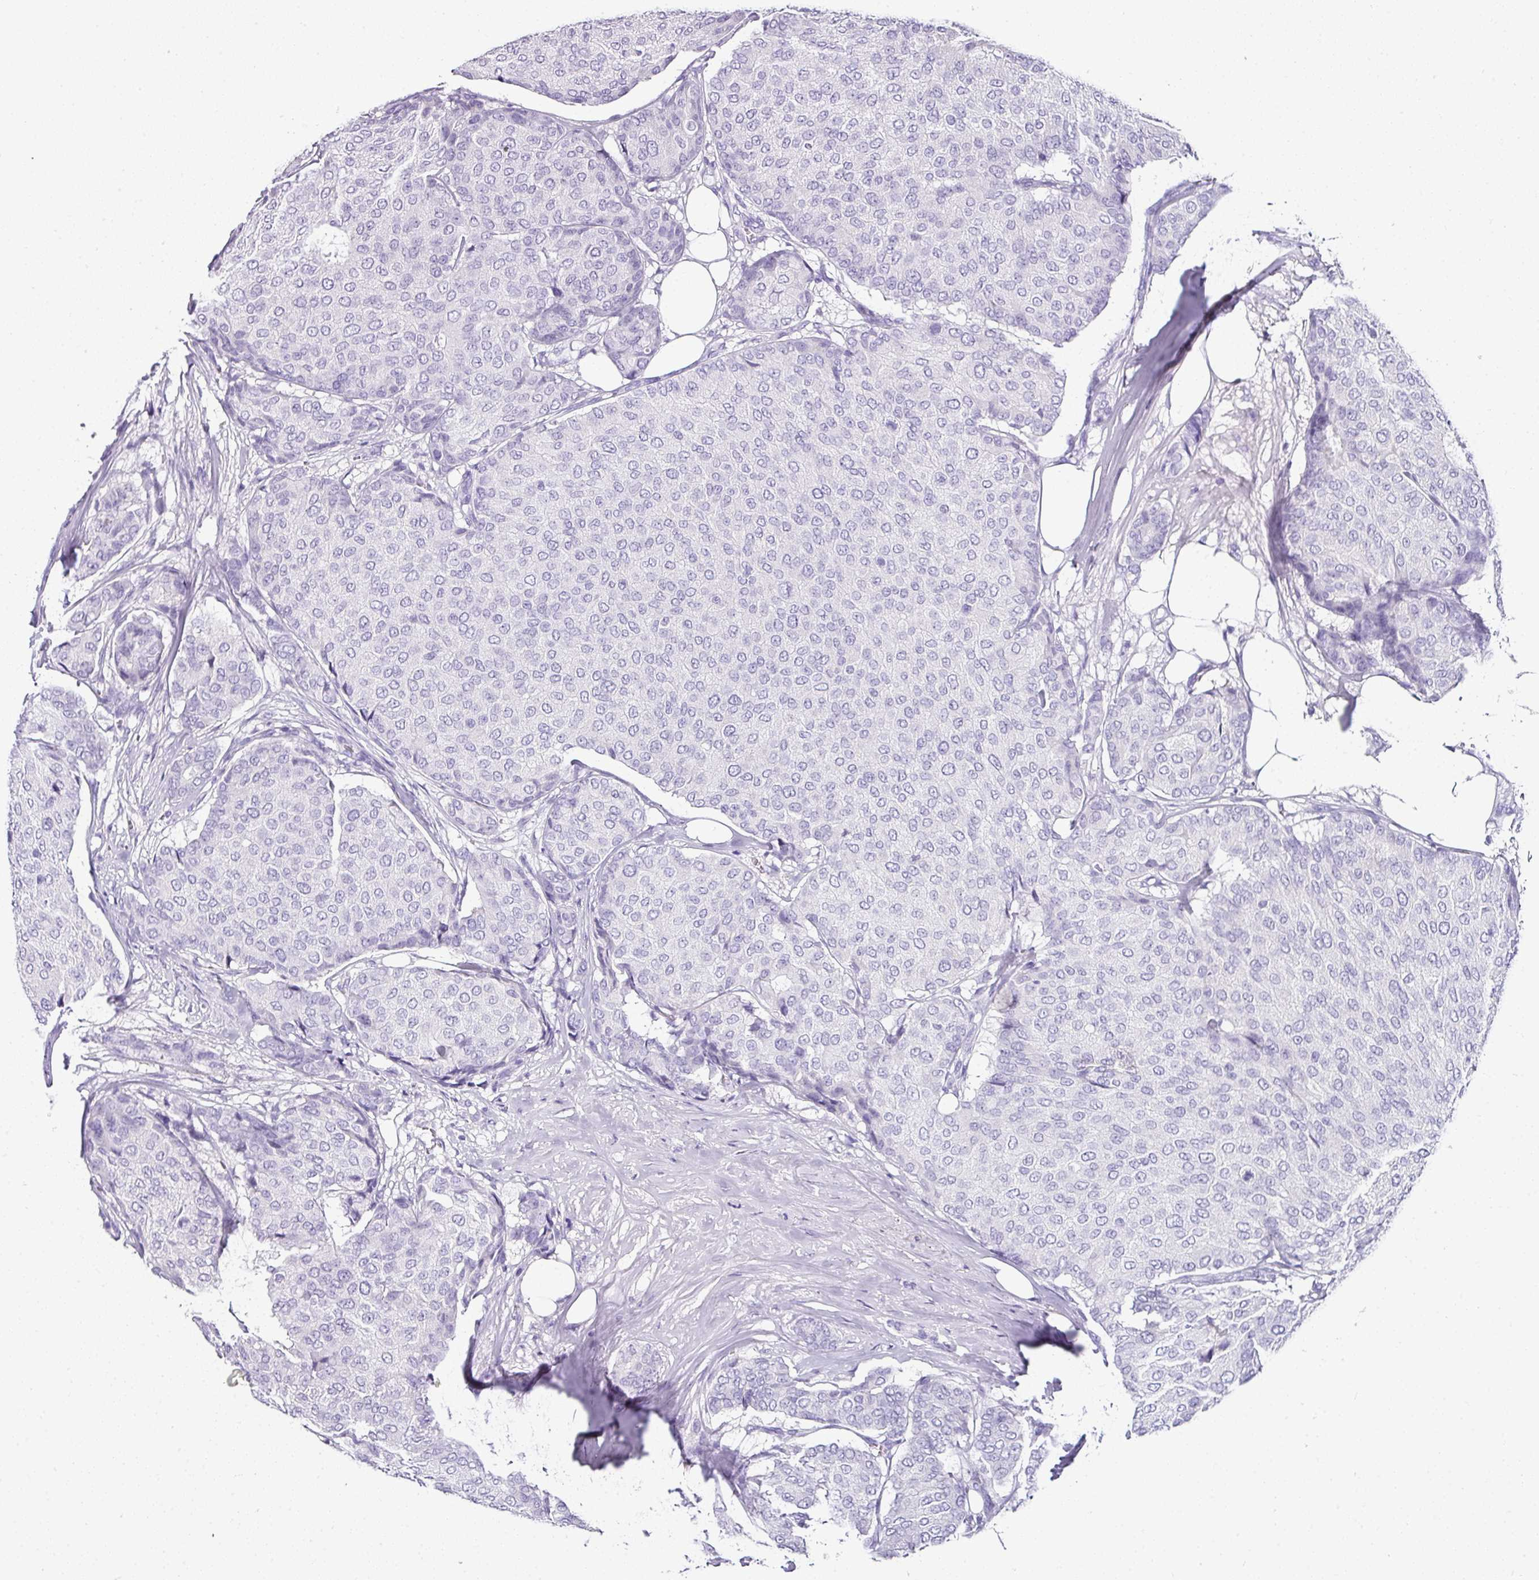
{"staining": {"intensity": "negative", "quantity": "none", "location": "none"}, "tissue": "breast cancer", "cell_type": "Tumor cells", "image_type": "cancer", "snomed": [{"axis": "morphology", "description": "Duct carcinoma"}, {"axis": "topography", "description": "Breast"}], "caption": "Tumor cells are negative for brown protein staining in breast intraductal carcinoma.", "gene": "NAPSA", "patient": {"sex": "female", "age": 75}}